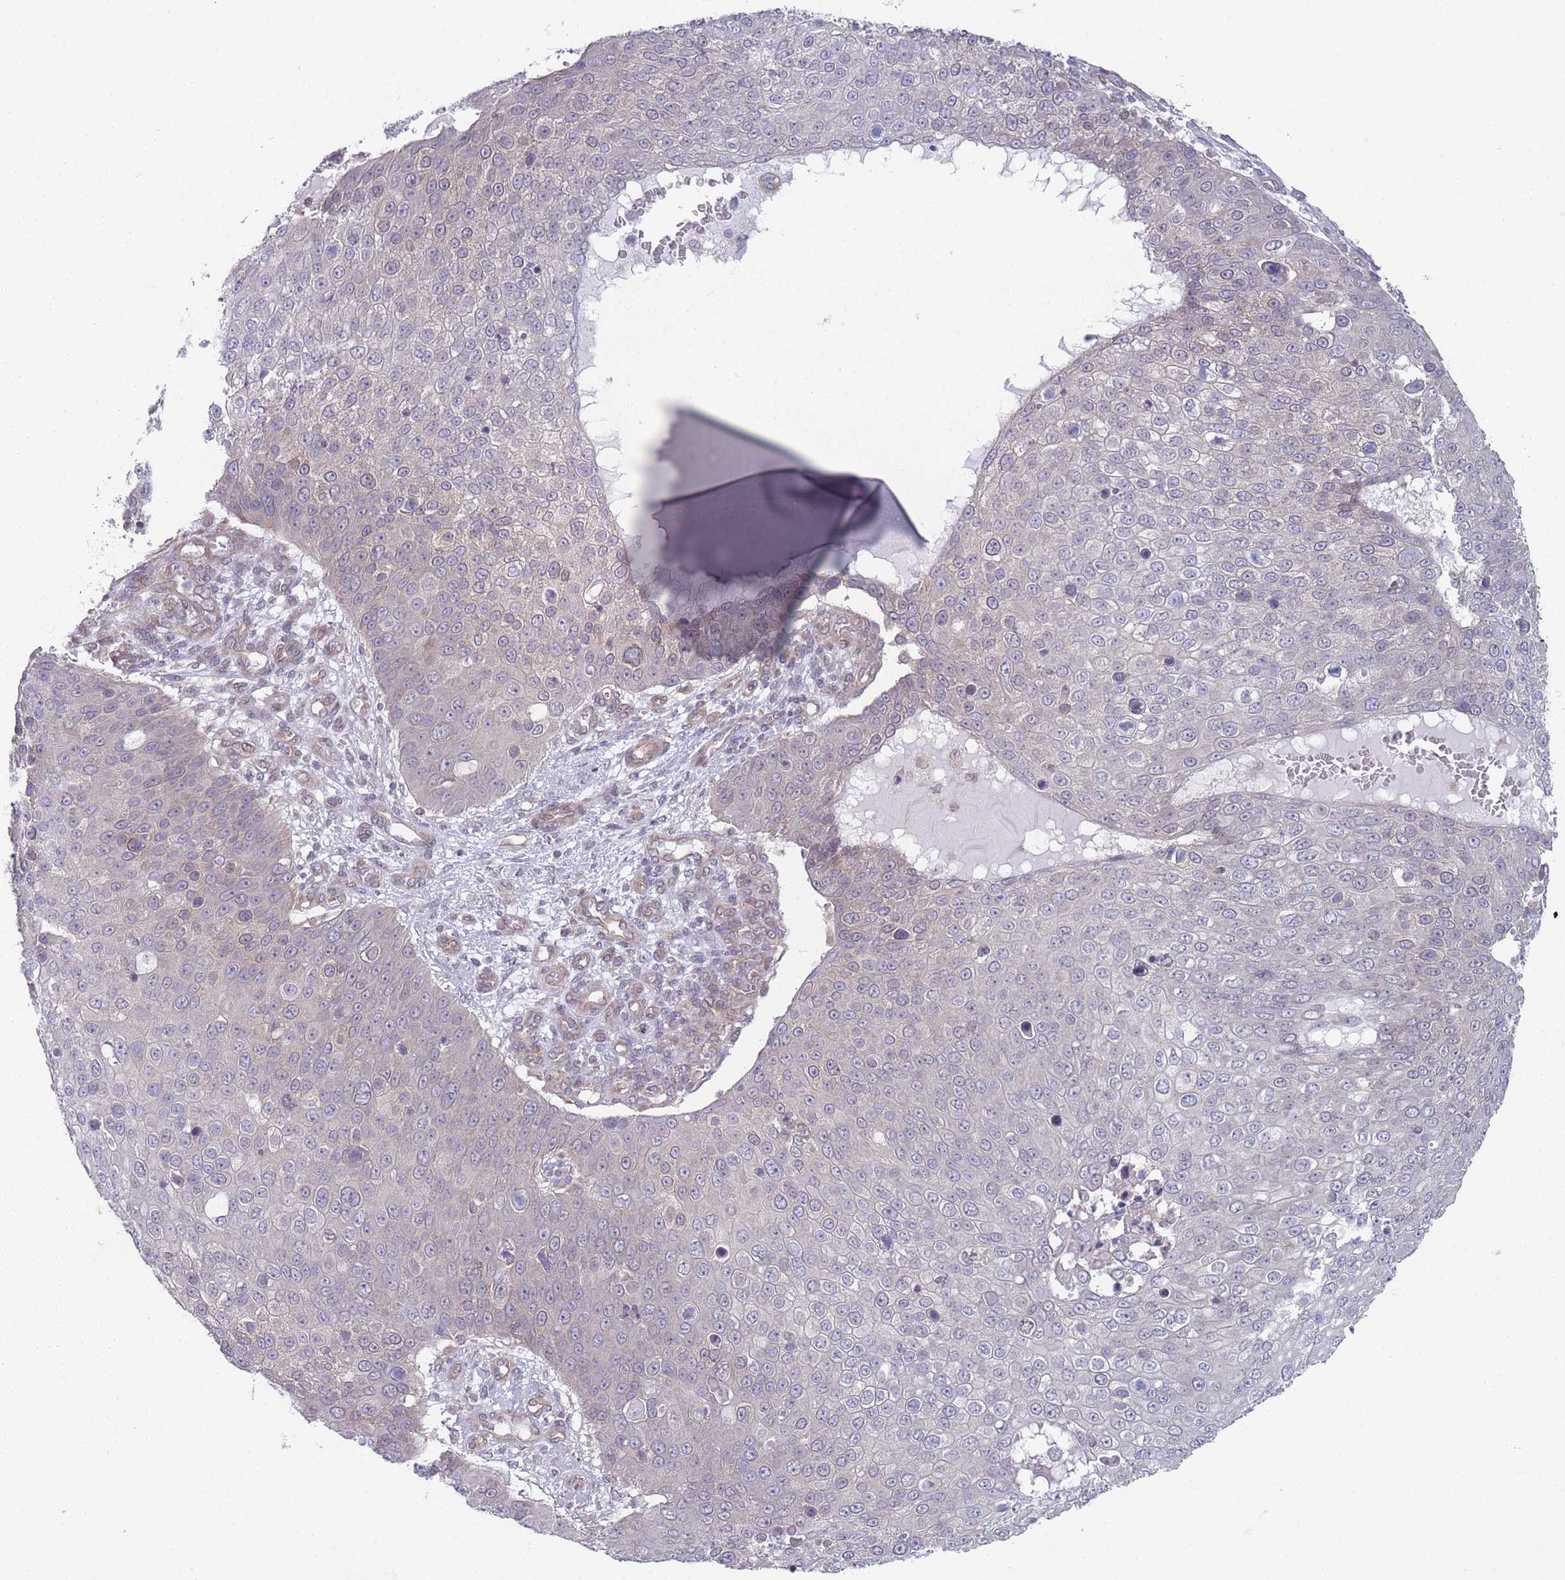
{"staining": {"intensity": "negative", "quantity": "none", "location": "none"}, "tissue": "skin cancer", "cell_type": "Tumor cells", "image_type": "cancer", "snomed": [{"axis": "morphology", "description": "Squamous cell carcinoma, NOS"}, {"axis": "topography", "description": "Skin"}], "caption": "There is no significant positivity in tumor cells of skin cancer (squamous cell carcinoma).", "gene": "VRK2", "patient": {"sex": "male", "age": 71}}